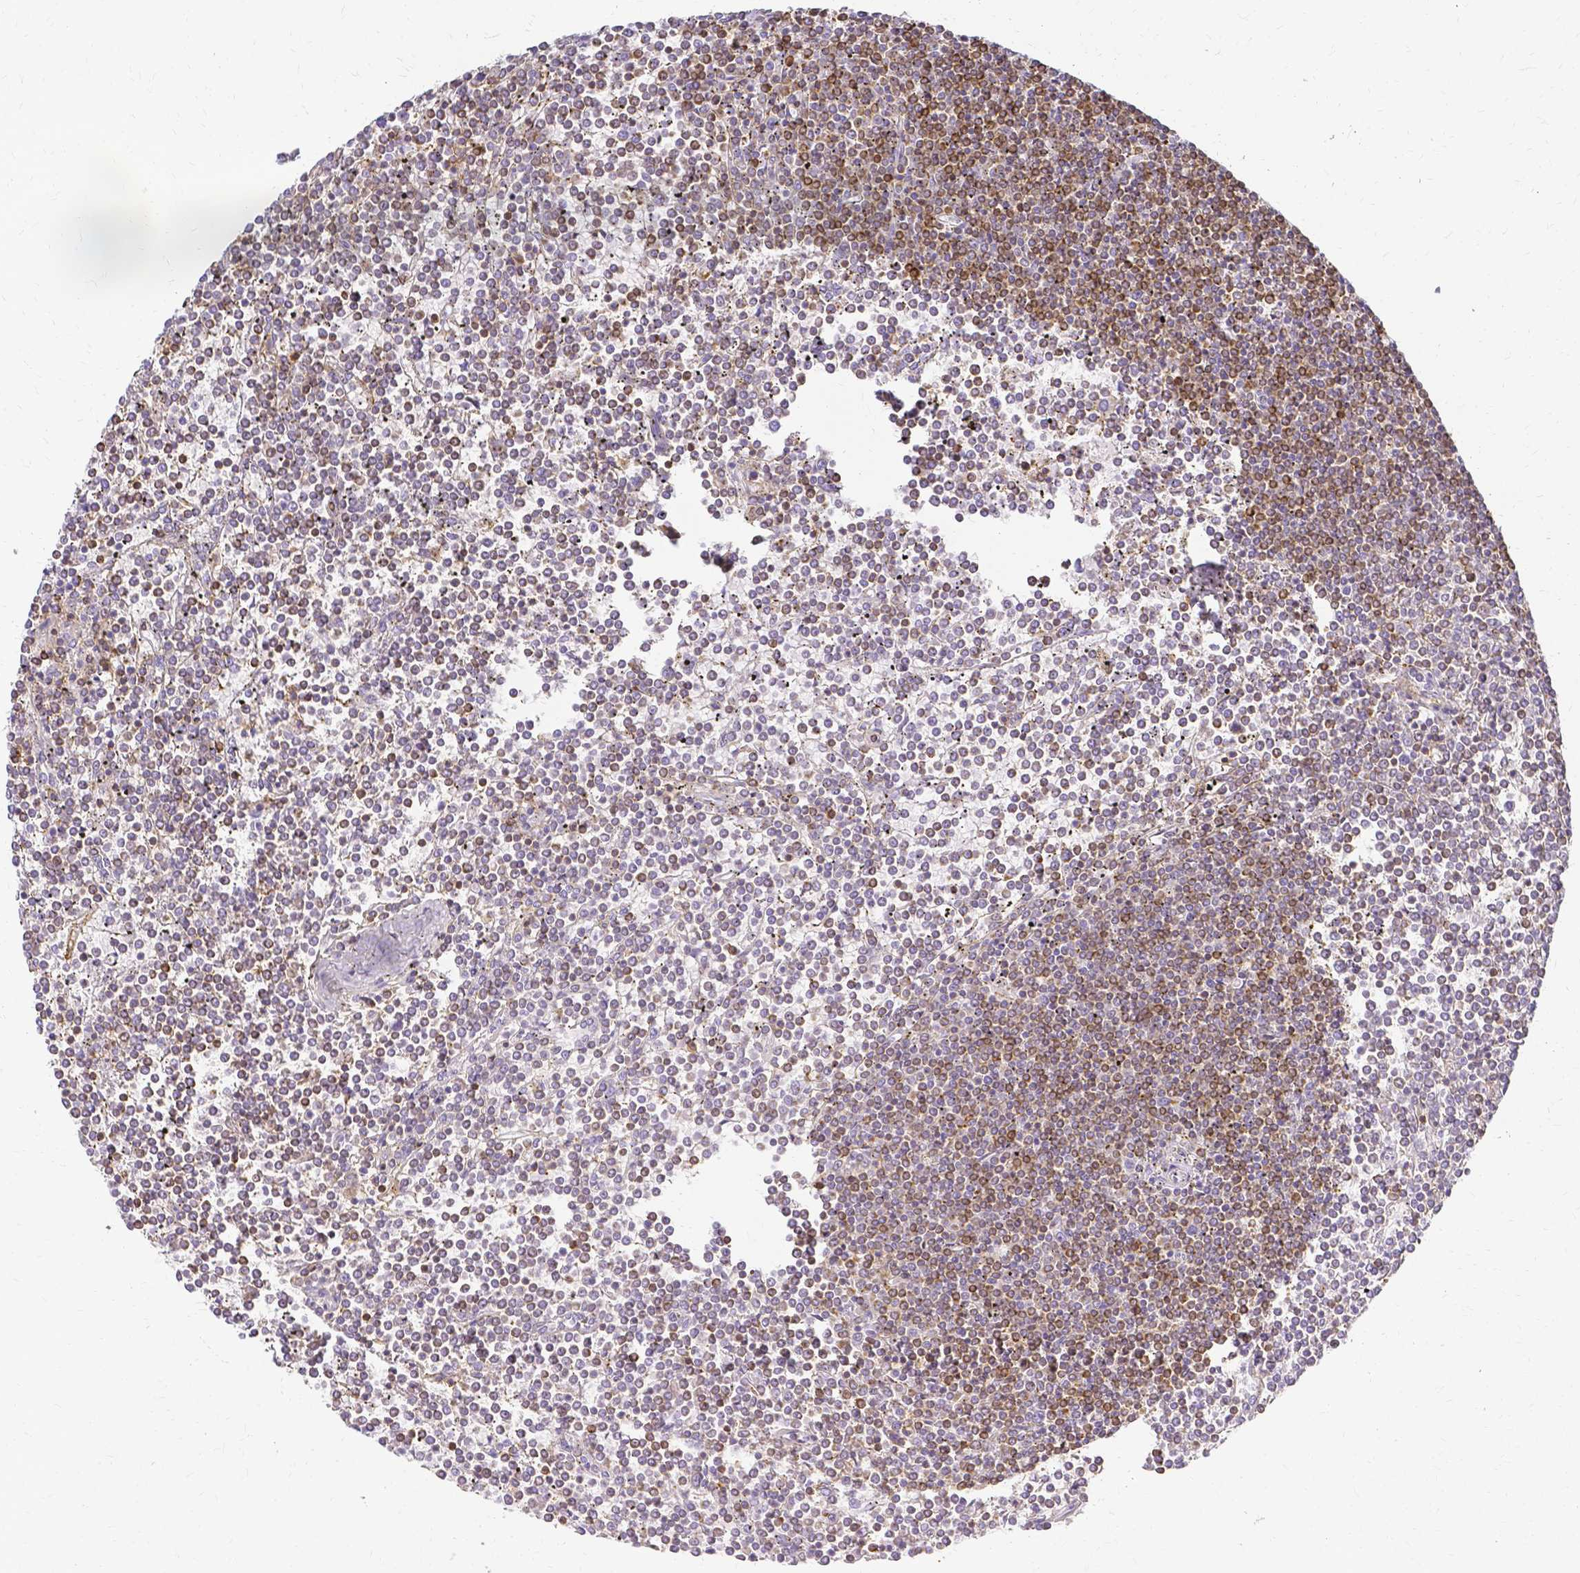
{"staining": {"intensity": "moderate", "quantity": "25%-75%", "location": "cytoplasmic/membranous"}, "tissue": "lymphoma", "cell_type": "Tumor cells", "image_type": "cancer", "snomed": [{"axis": "morphology", "description": "Malignant lymphoma, non-Hodgkin's type, Low grade"}, {"axis": "topography", "description": "Spleen"}], "caption": "This photomicrograph exhibits malignant lymphoma, non-Hodgkin's type (low-grade) stained with immunohistochemistry (IHC) to label a protein in brown. The cytoplasmic/membranous of tumor cells show moderate positivity for the protein. Nuclei are counter-stained blue.", "gene": "HSPA12A", "patient": {"sex": "female", "age": 19}}